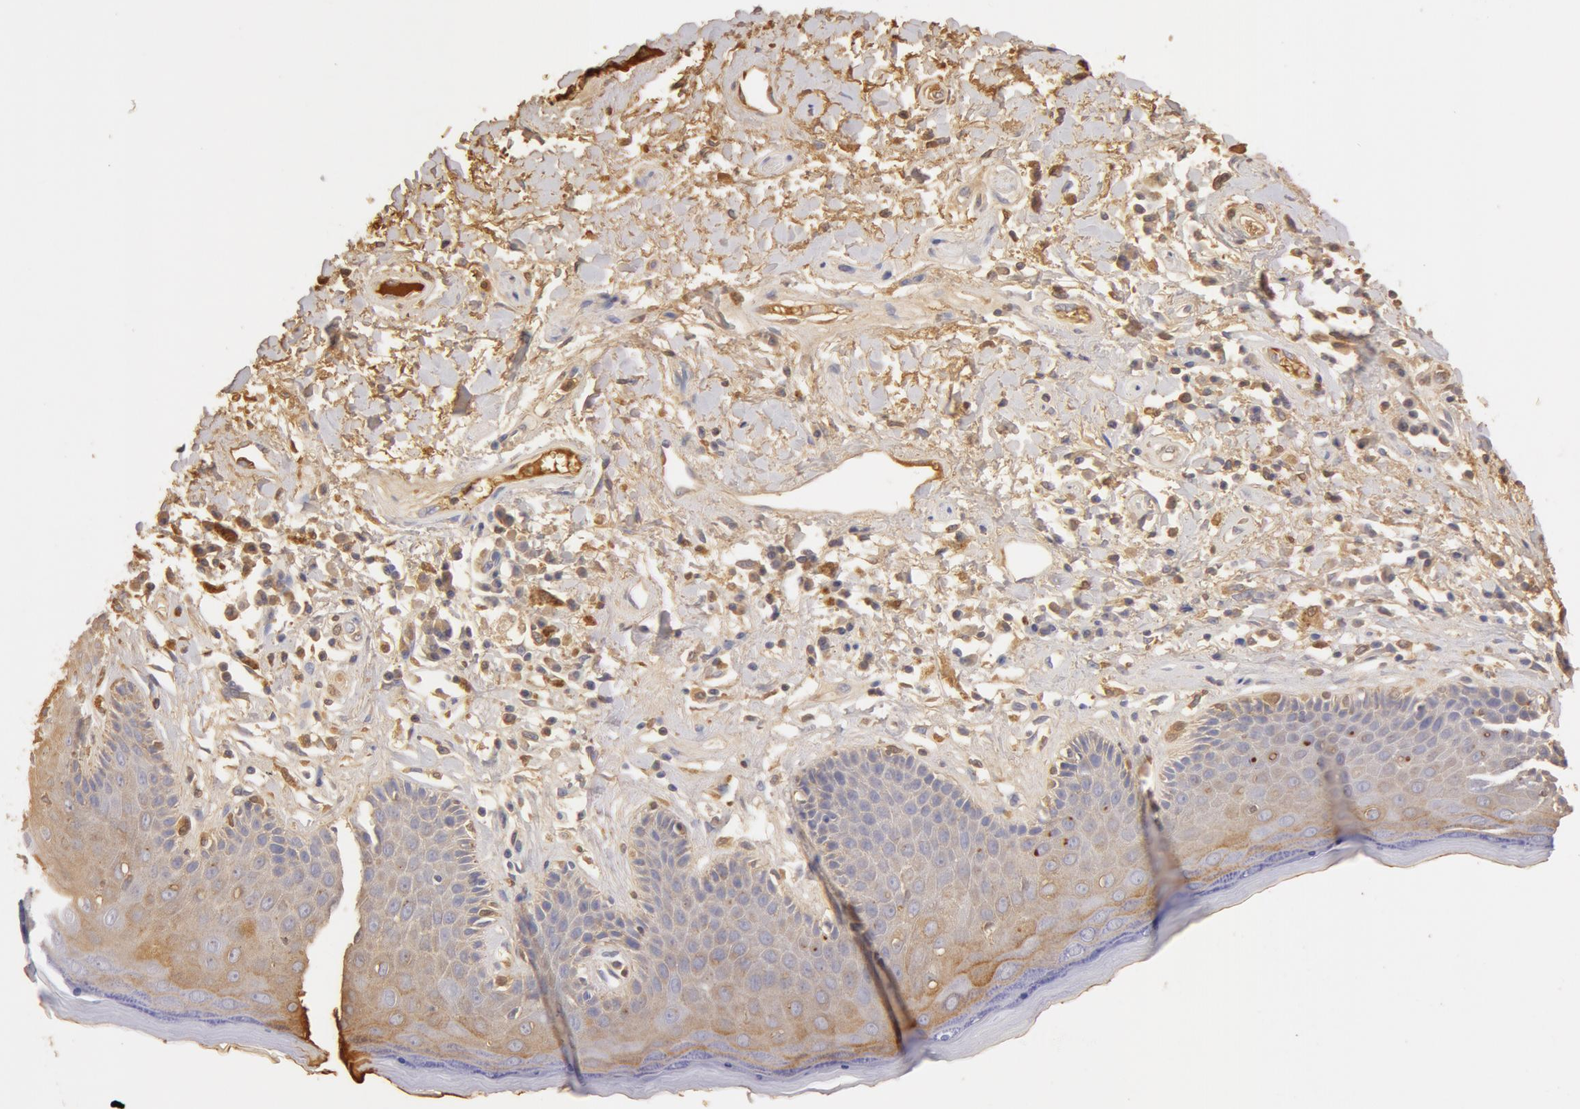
{"staining": {"intensity": "weak", "quantity": "25%-75%", "location": "cytoplasmic/membranous"}, "tissue": "skin", "cell_type": "Epidermal cells", "image_type": "normal", "snomed": [{"axis": "morphology", "description": "Normal tissue, NOS"}, {"axis": "topography", "description": "Skin"}, {"axis": "topography", "description": "Anal"}], "caption": "Protein staining by immunohistochemistry (IHC) demonstrates weak cytoplasmic/membranous positivity in approximately 25%-75% of epidermal cells in normal skin.", "gene": "TF", "patient": {"sex": "male", "age": 61}}